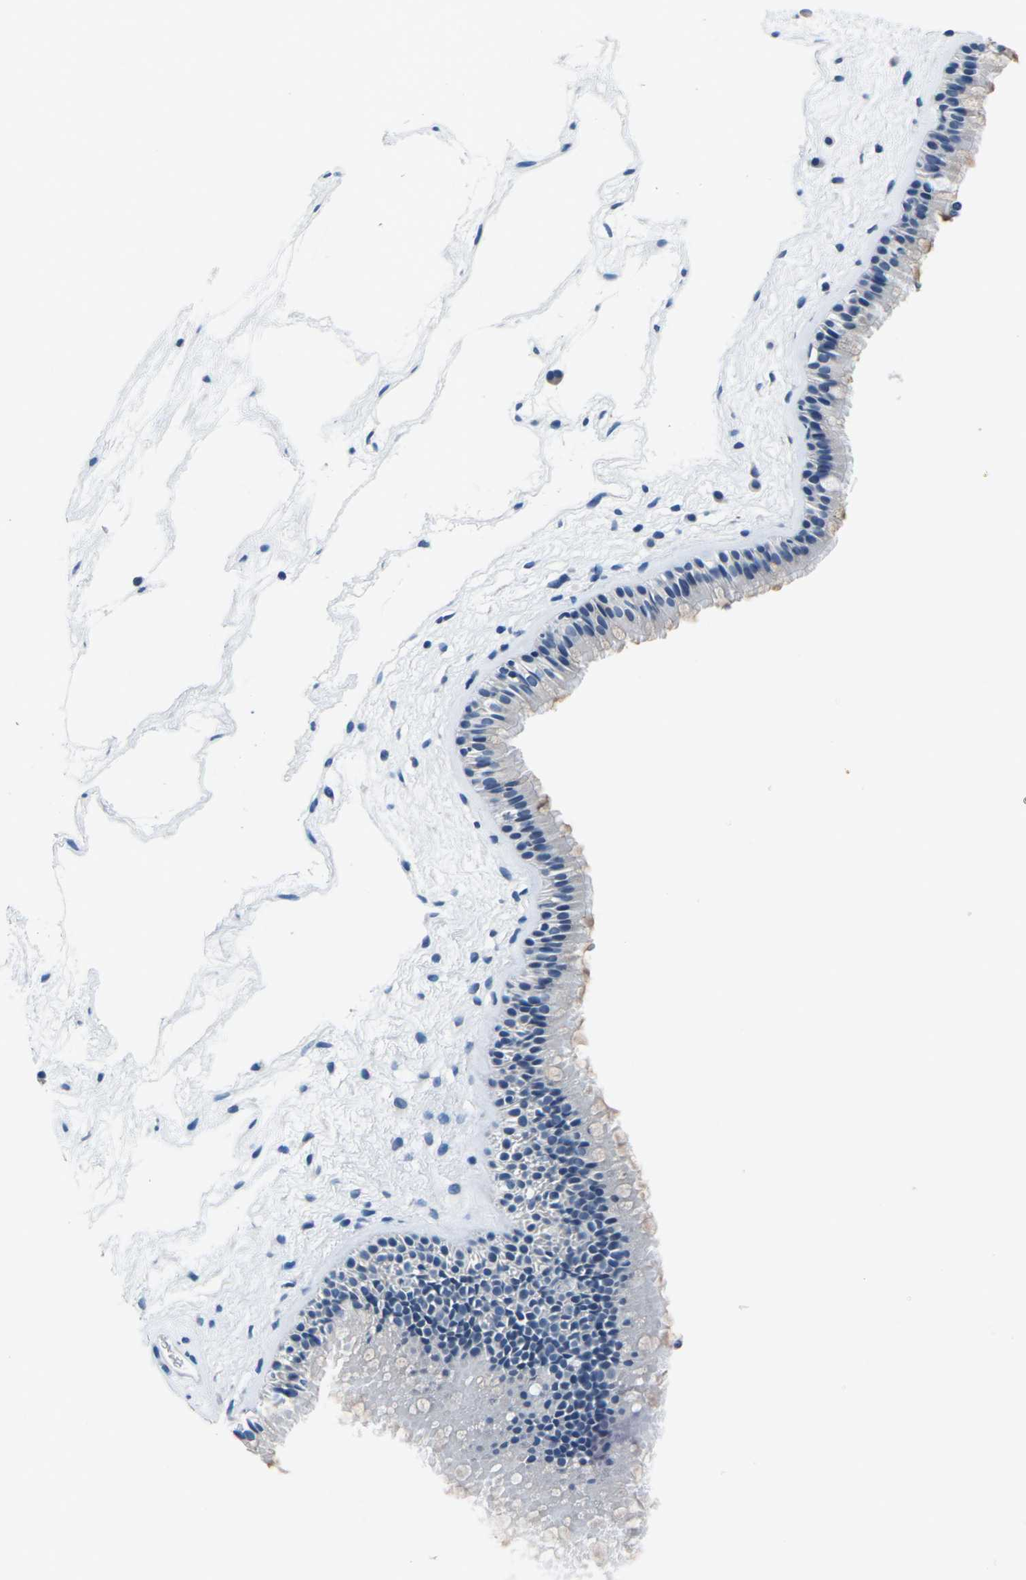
{"staining": {"intensity": "negative", "quantity": "none", "location": "none"}, "tissue": "nasopharynx", "cell_type": "Respiratory epithelial cells", "image_type": "normal", "snomed": [{"axis": "morphology", "description": "Normal tissue, NOS"}, {"axis": "morphology", "description": "Inflammation, NOS"}, {"axis": "topography", "description": "Nasopharynx"}], "caption": "This is an immunohistochemistry (IHC) image of benign nasopharynx. There is no expression in respiratory epithelial cells.", "gene": "UMOD", "patient": {"sex": "male", "age": 48}}